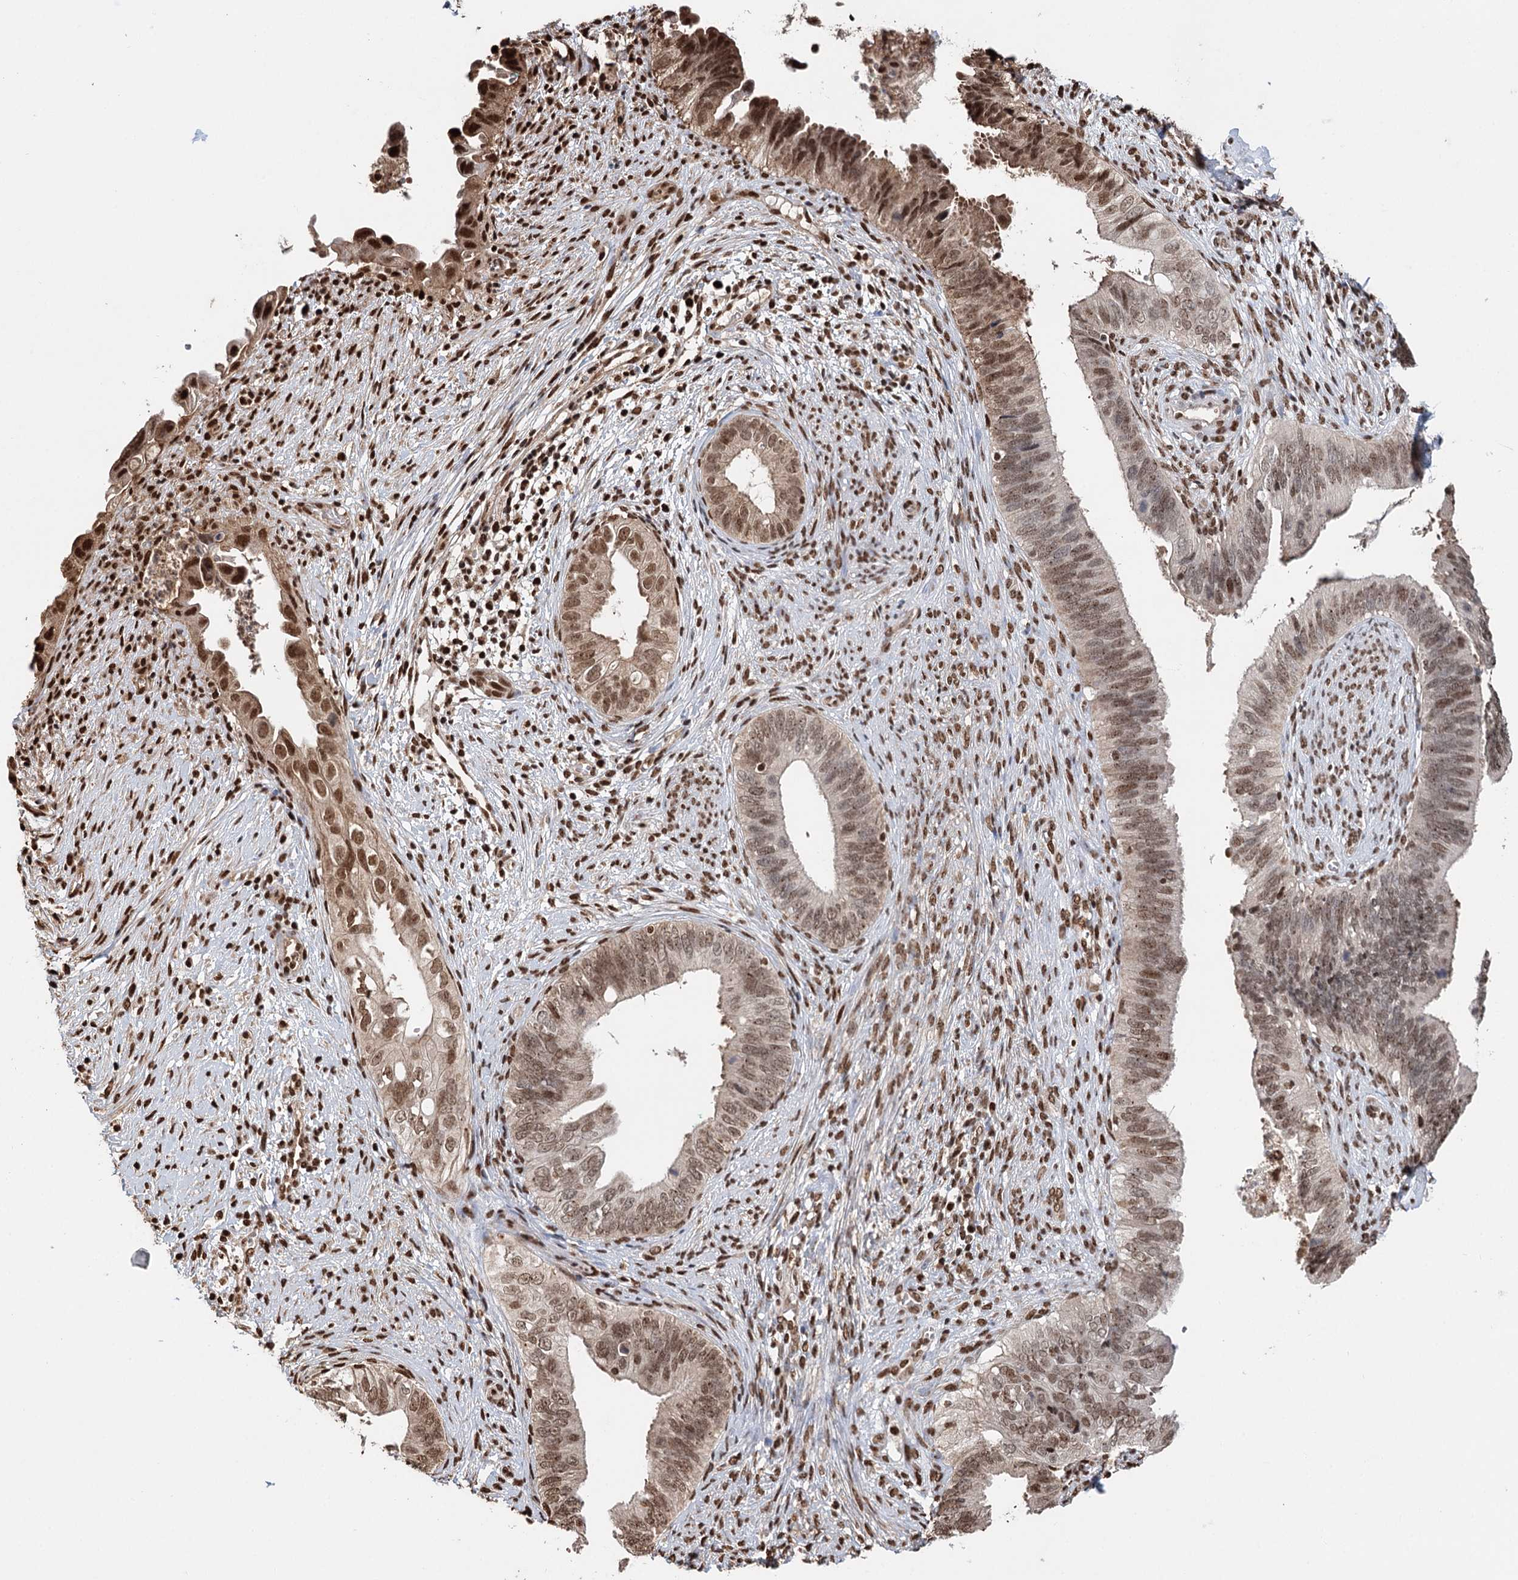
{"staining": {"intensity": "moderate", "quantity": ">75%", "location": "nuclear"}, "tissue": "cervical cancer", "cell_type": "Tumor cells", "image_type": "cancer", "snomed": [{"axis": "morphology", "description": "Adenocarcinoma, NOS"}, {"axis": "topography", "description": "Cervix"}], "caption": "Immunohistochemistry (IHC) image of adenocarcinoma (cervical) stained for a protein (brown), which displays medium levels of moderate nuclear positivity in approximately >75% of tumor cells.", "gene": "RPS27A", "patient": {"sex": "female", "age": 42}}